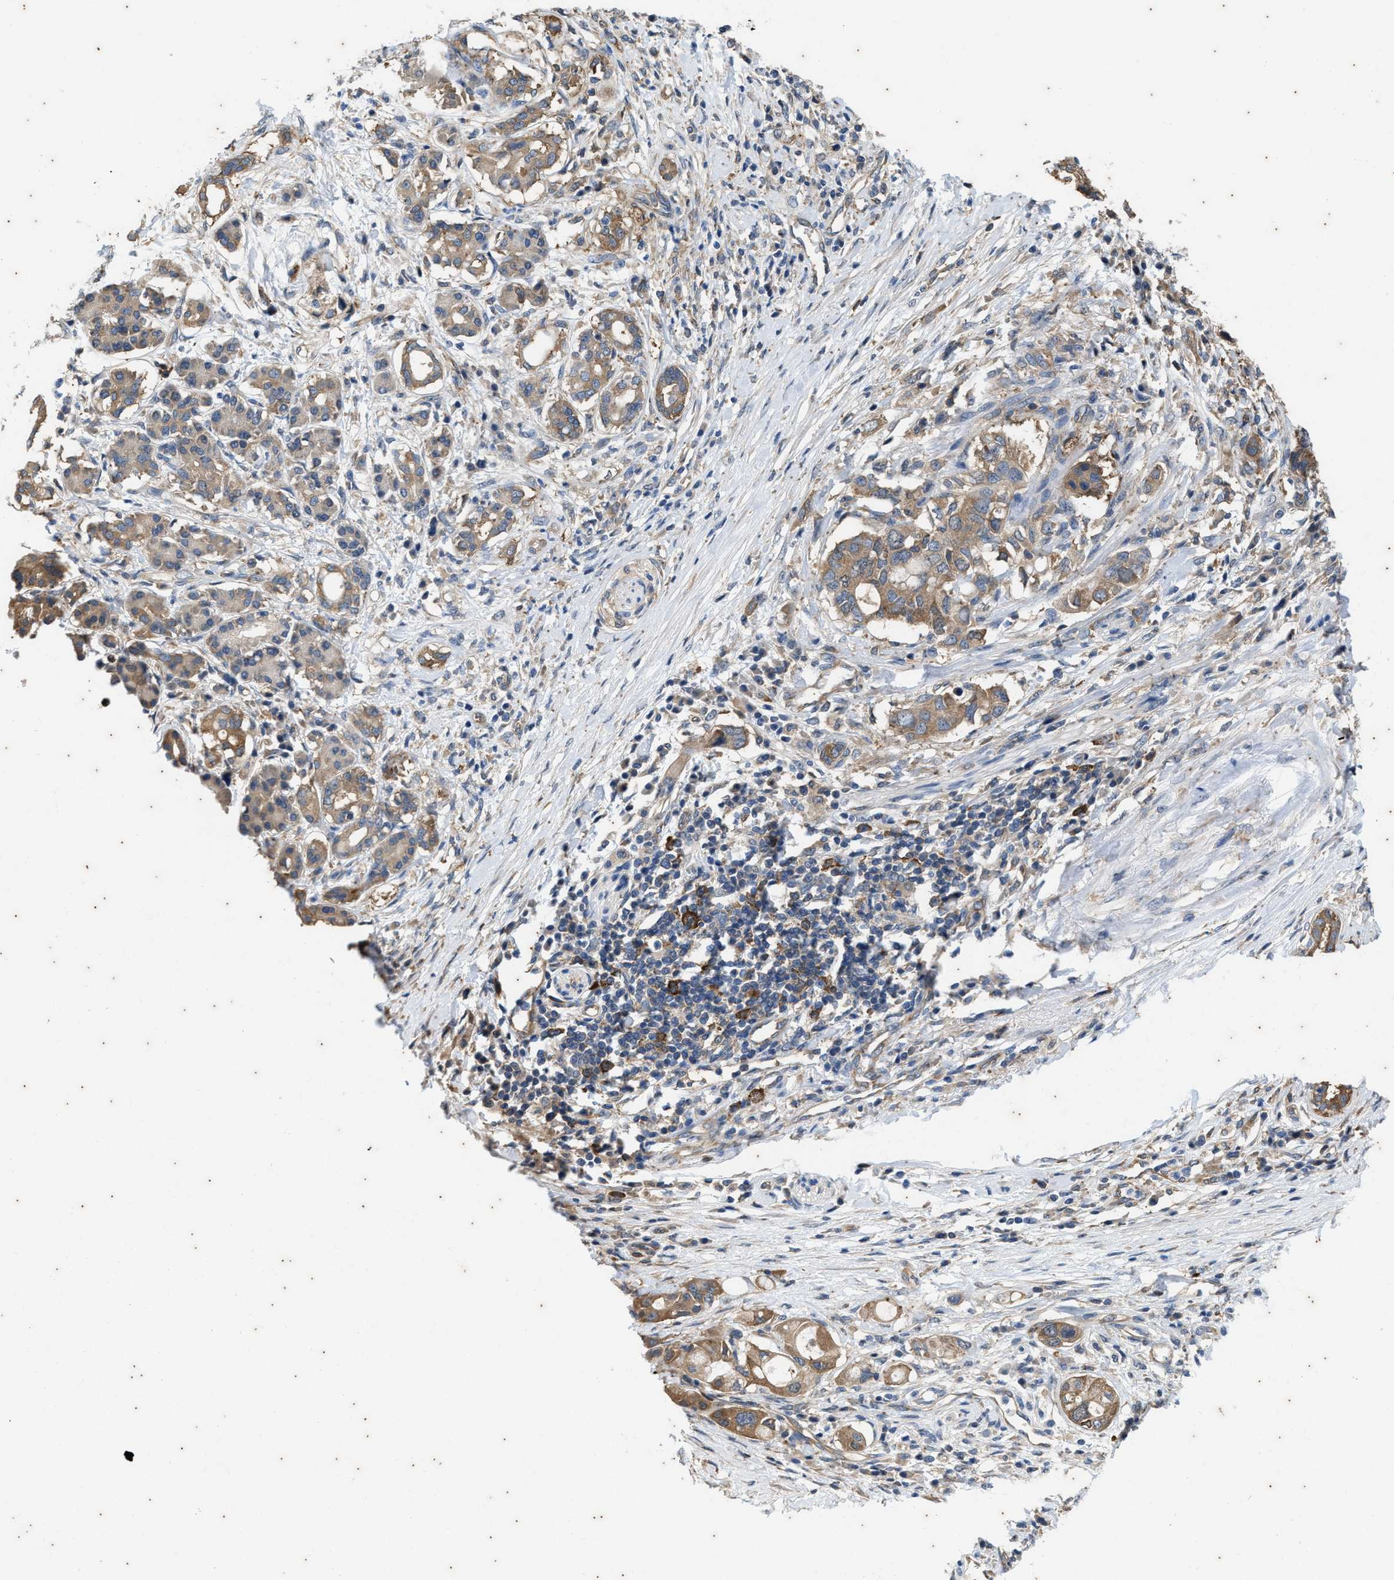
{"staining": {"intensity": "moderate", "quantity": ">75%", "location": "cytoplasmic/membranous"}, "tissue": "pancreatic cancer", "cell_type": "Tumor cells", "image_type": "cancer", "snomed": [{"axis": "morphology", "description": "Adenocarcinoma, NOS"}, {"axis": "topography", "description": "Pancreas"}], "caption": "Protein analysis of adenocarcinoma (pancreatic) tissue exhibits moderate cytoplasmic/membranous expression in about >75% of tumor cells. The protein is stained brown, and the nuclei are stained in blue (DAB IHC with brightfield microscopy, high magnification).", "gene": "COX19", "patient": {"sex": "female", "age": 56}}